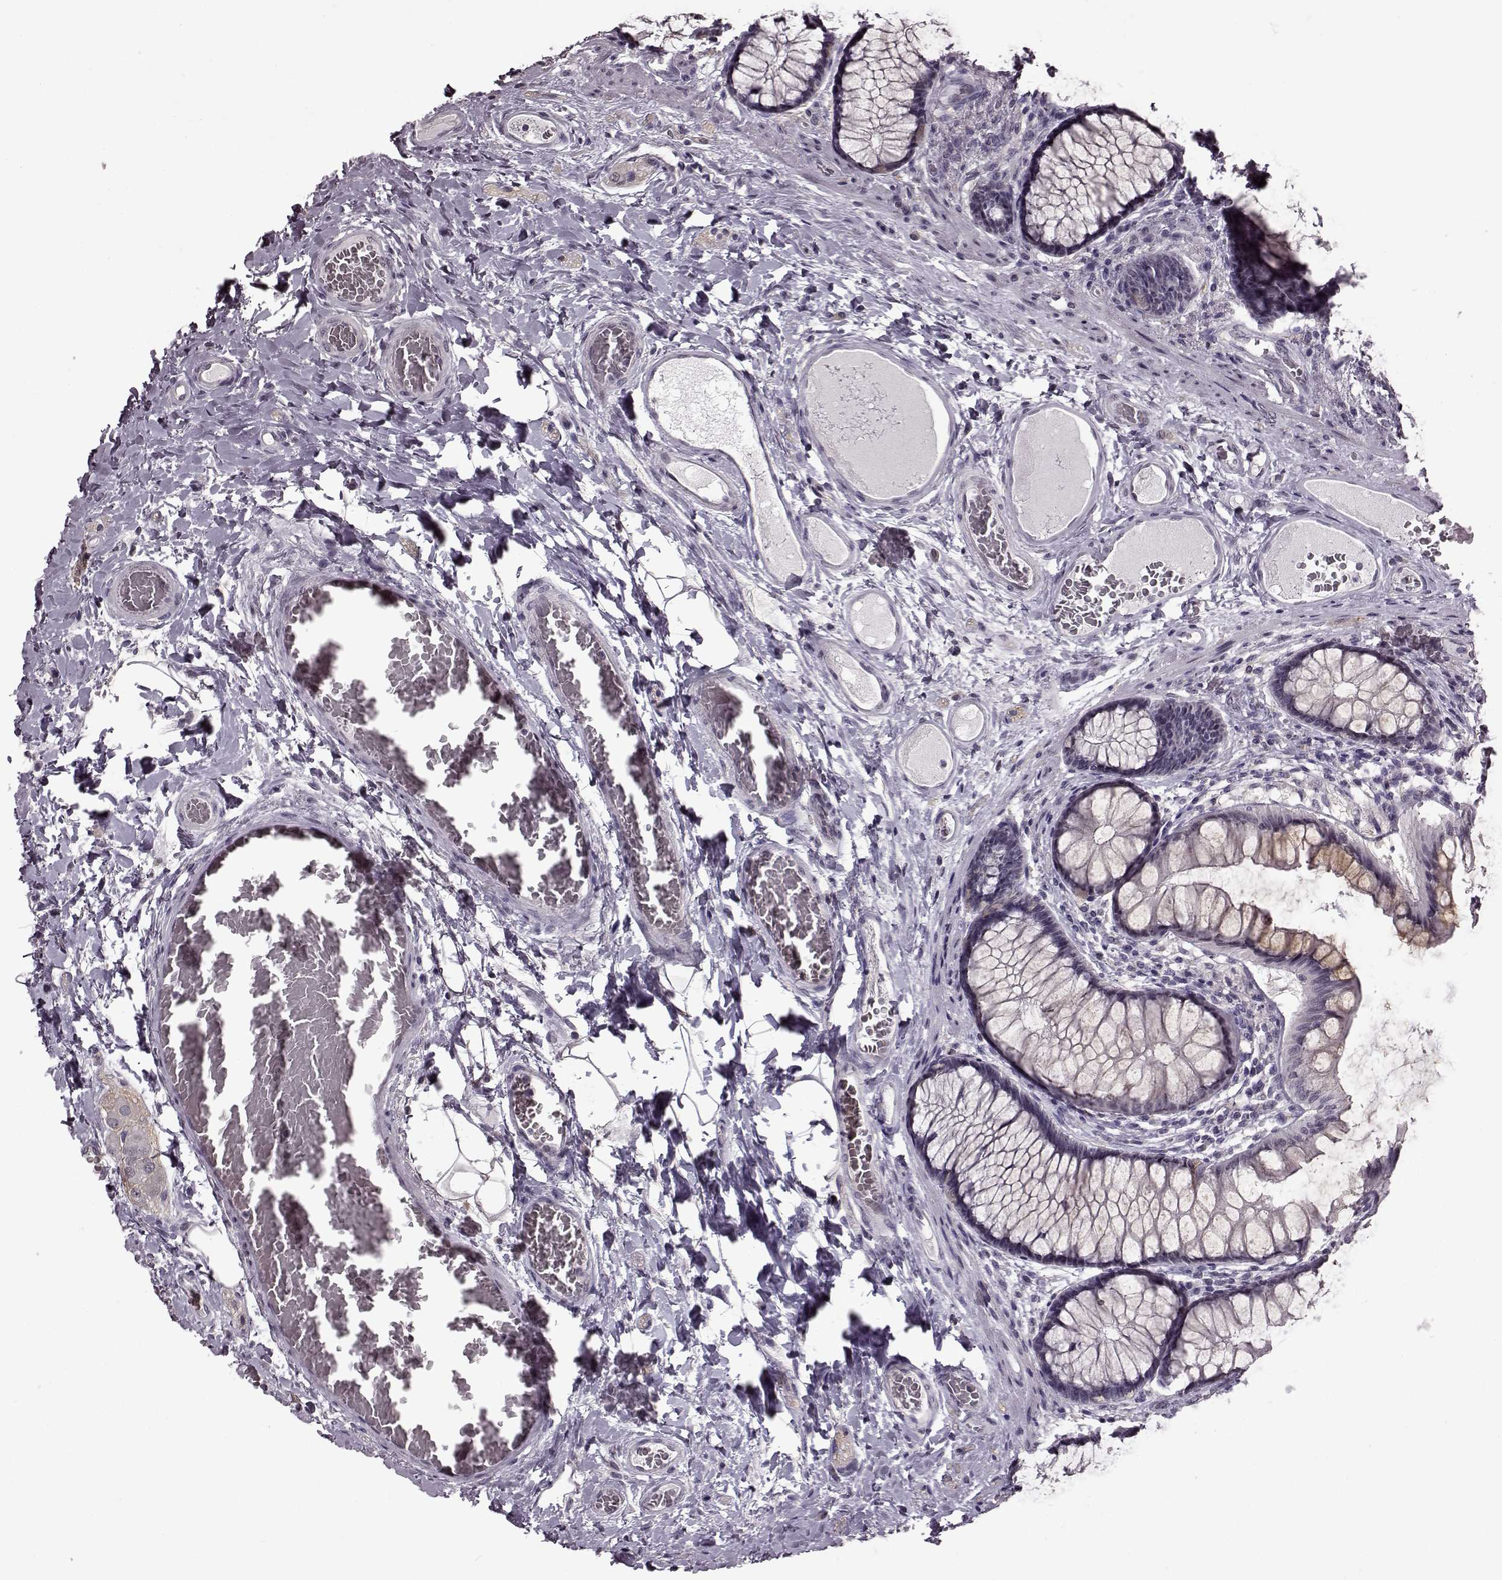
{"staining": {"intensity": "negative", "quantity": "none", "location": "none"}, "tissue": "colon", "cell_type": "Endothelial cells", "image_type": "normal", "snomed": [{"axis": "morphology", "description": "Normal tissue, NOS"}, {"axis": "topography", "description": "Colon"}], "caption": "Immunohistochemistry photomicrograph of normal colon: human colon stained with DAB demonstrates no significant protein expression in endothelial cells.", "gene": "STX1A", "patient": {"sex": "female", "age": 65}}